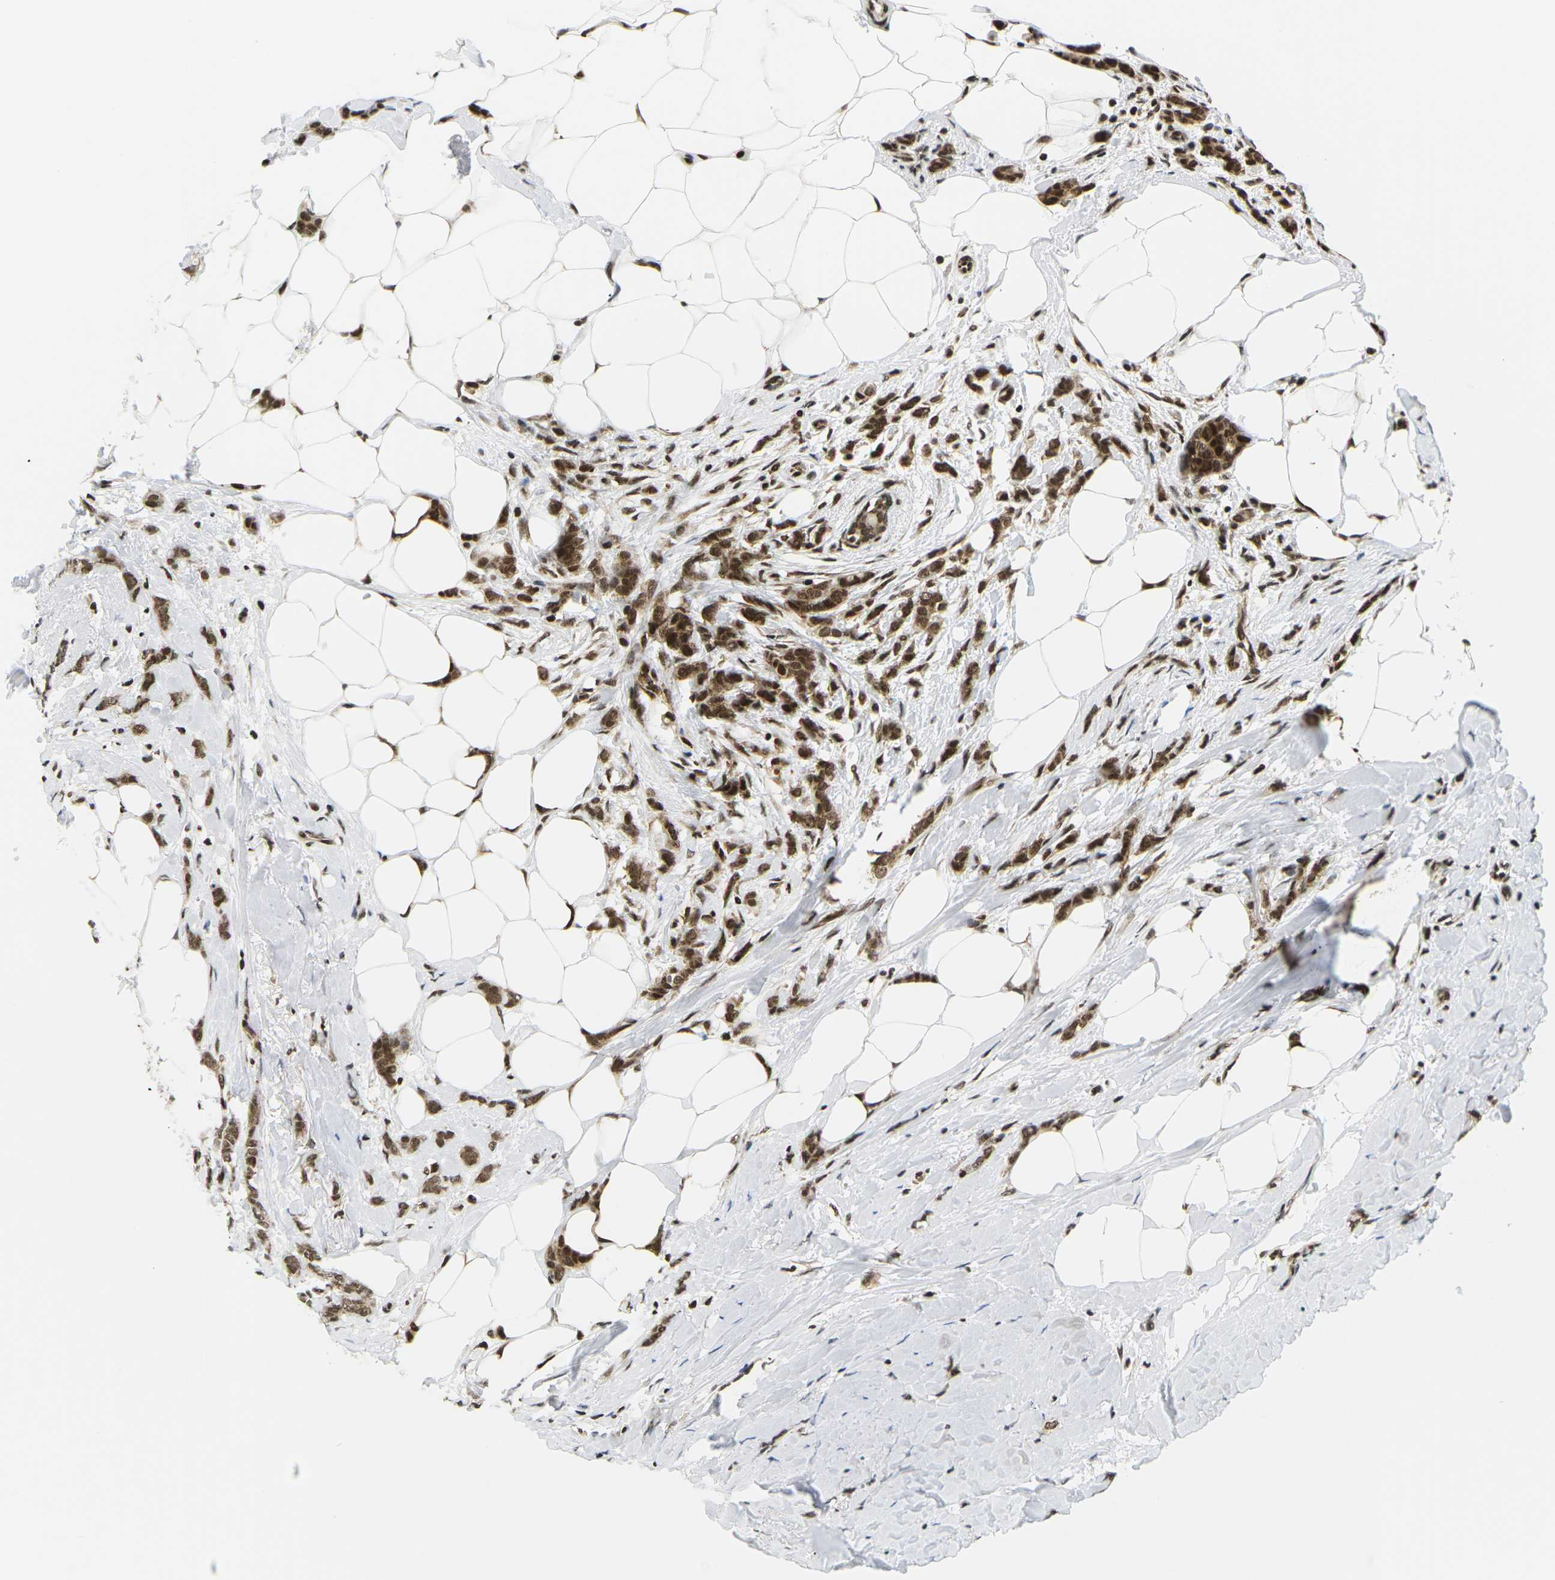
{"staining": {"intensity": "strong", "quantity": ">75%", "location": "cytoplasmic/membranous,nuclear"}, "tissue": "breast cancer", "cell_type": "Tumor cells", "image_type": "cancer", "snomed": [{"axis": "morphology", "description": "Lobular carcinoma, in situ"}, {"axis": "morphology", "description": "Lobular carcinoma"}, {"axis": "topography", "description": "Breast"}], "caption": "A high-resolution image shows immunohistochemistry (IHC) staining of breast cancer, which exhibits strong cytoplasmic/membranous and nuclear positivity in approximately >75% of tumor cells.", "gene": "CELF1", "patient": {"sex": "female", "age": 41}}